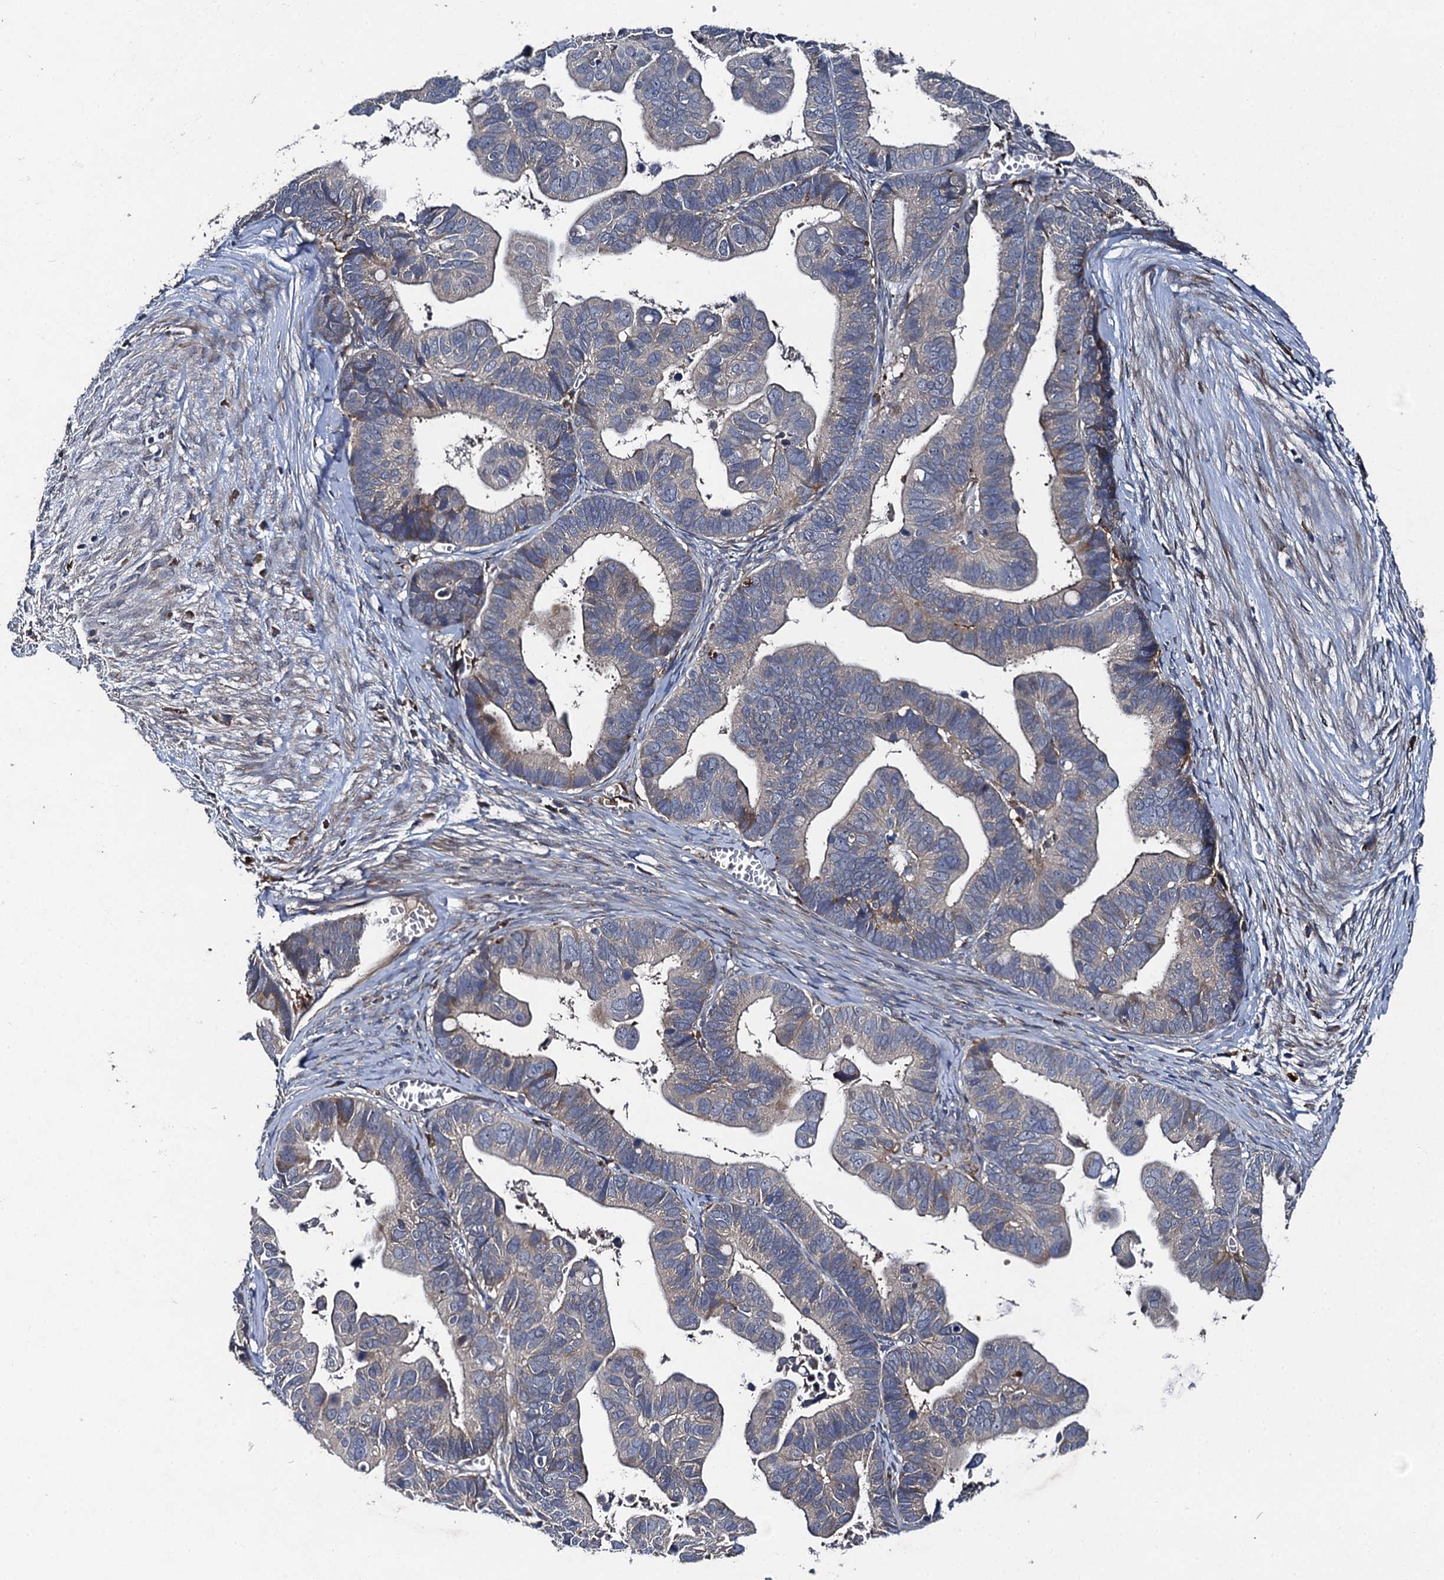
{"staining": {"intensity": "moderate", "quantity": "<25%", "location": "cytoplasmic/membranous"}, "tissue": "ovarian cancer", "cell_type": "Tumor cells", "image_type": "cancer", "snomed": [{"axis": "morphology", "description": "Cystadenocarcinoma, serous, NOS"}, {"axis": "topography", "description": "Ovary"}], "caption": "Protein expression analysis of human ovarian serous cystadenocarcinoma reveals moderate cytoplasmic/membranous staining in about <25% of tumor cells. Nuclei are stained in blue.", "gene": "LRRC28", "patient": {"sex": "female", "age": 56}}